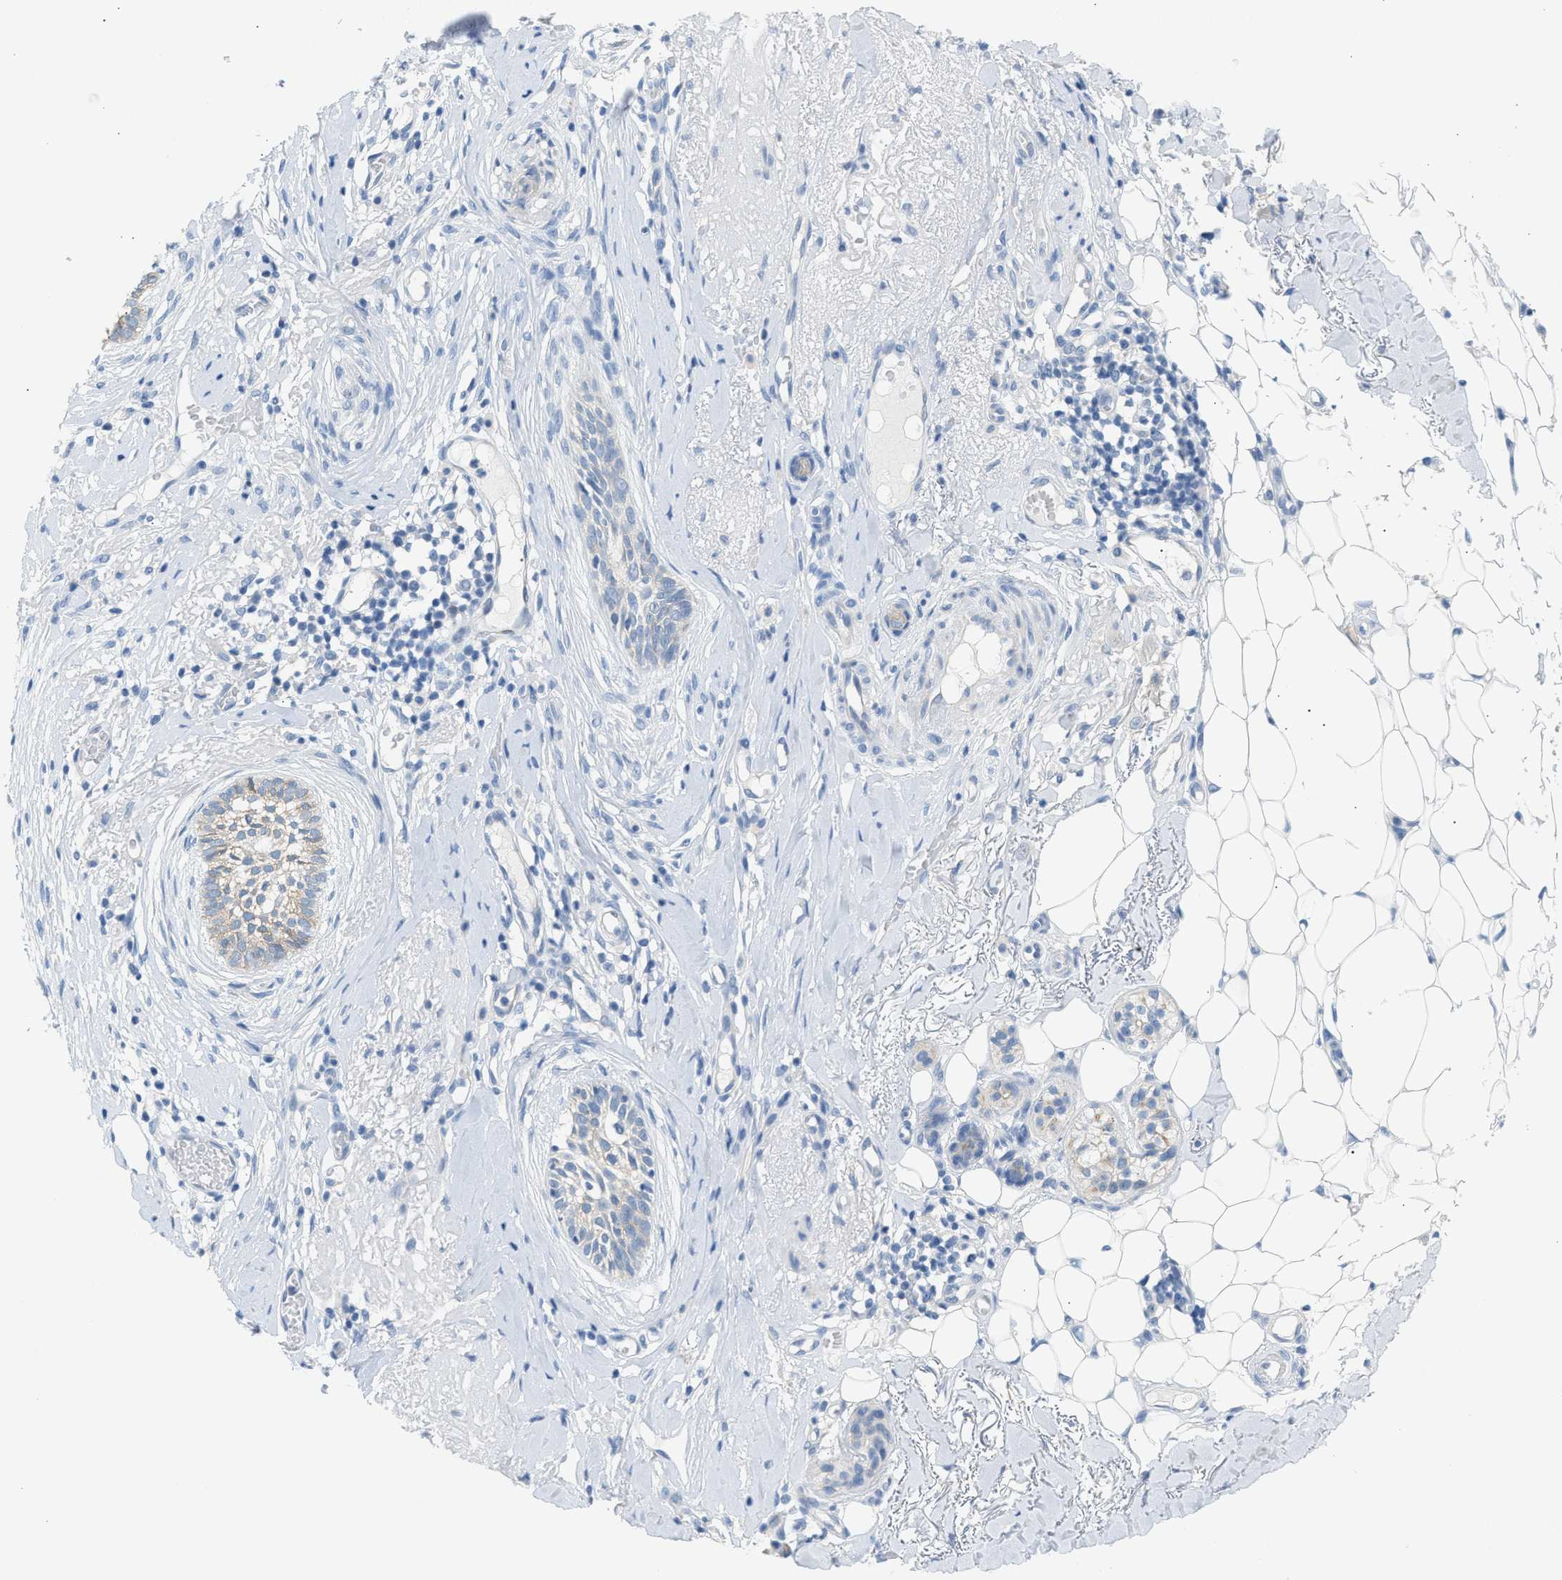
{"staining": {"intensity": "weak", "quantity": "<25%", "location": "cytoplasmic/membranous"}, "tissue": "skin cancer", "cell_type": "Tumor cells", "image_type": "cancer", "snomed": [{"axis": "morphology", "description": "Basal cell carcinoma"}, {"axis": "topography", "description": "Skin"}], "caption": "A histopathology image of human skin basal cell carcinoma is negative for staining in tumor cells.", "gene": "ERBB2", "patient": {"sex": "female", "age": 88}}